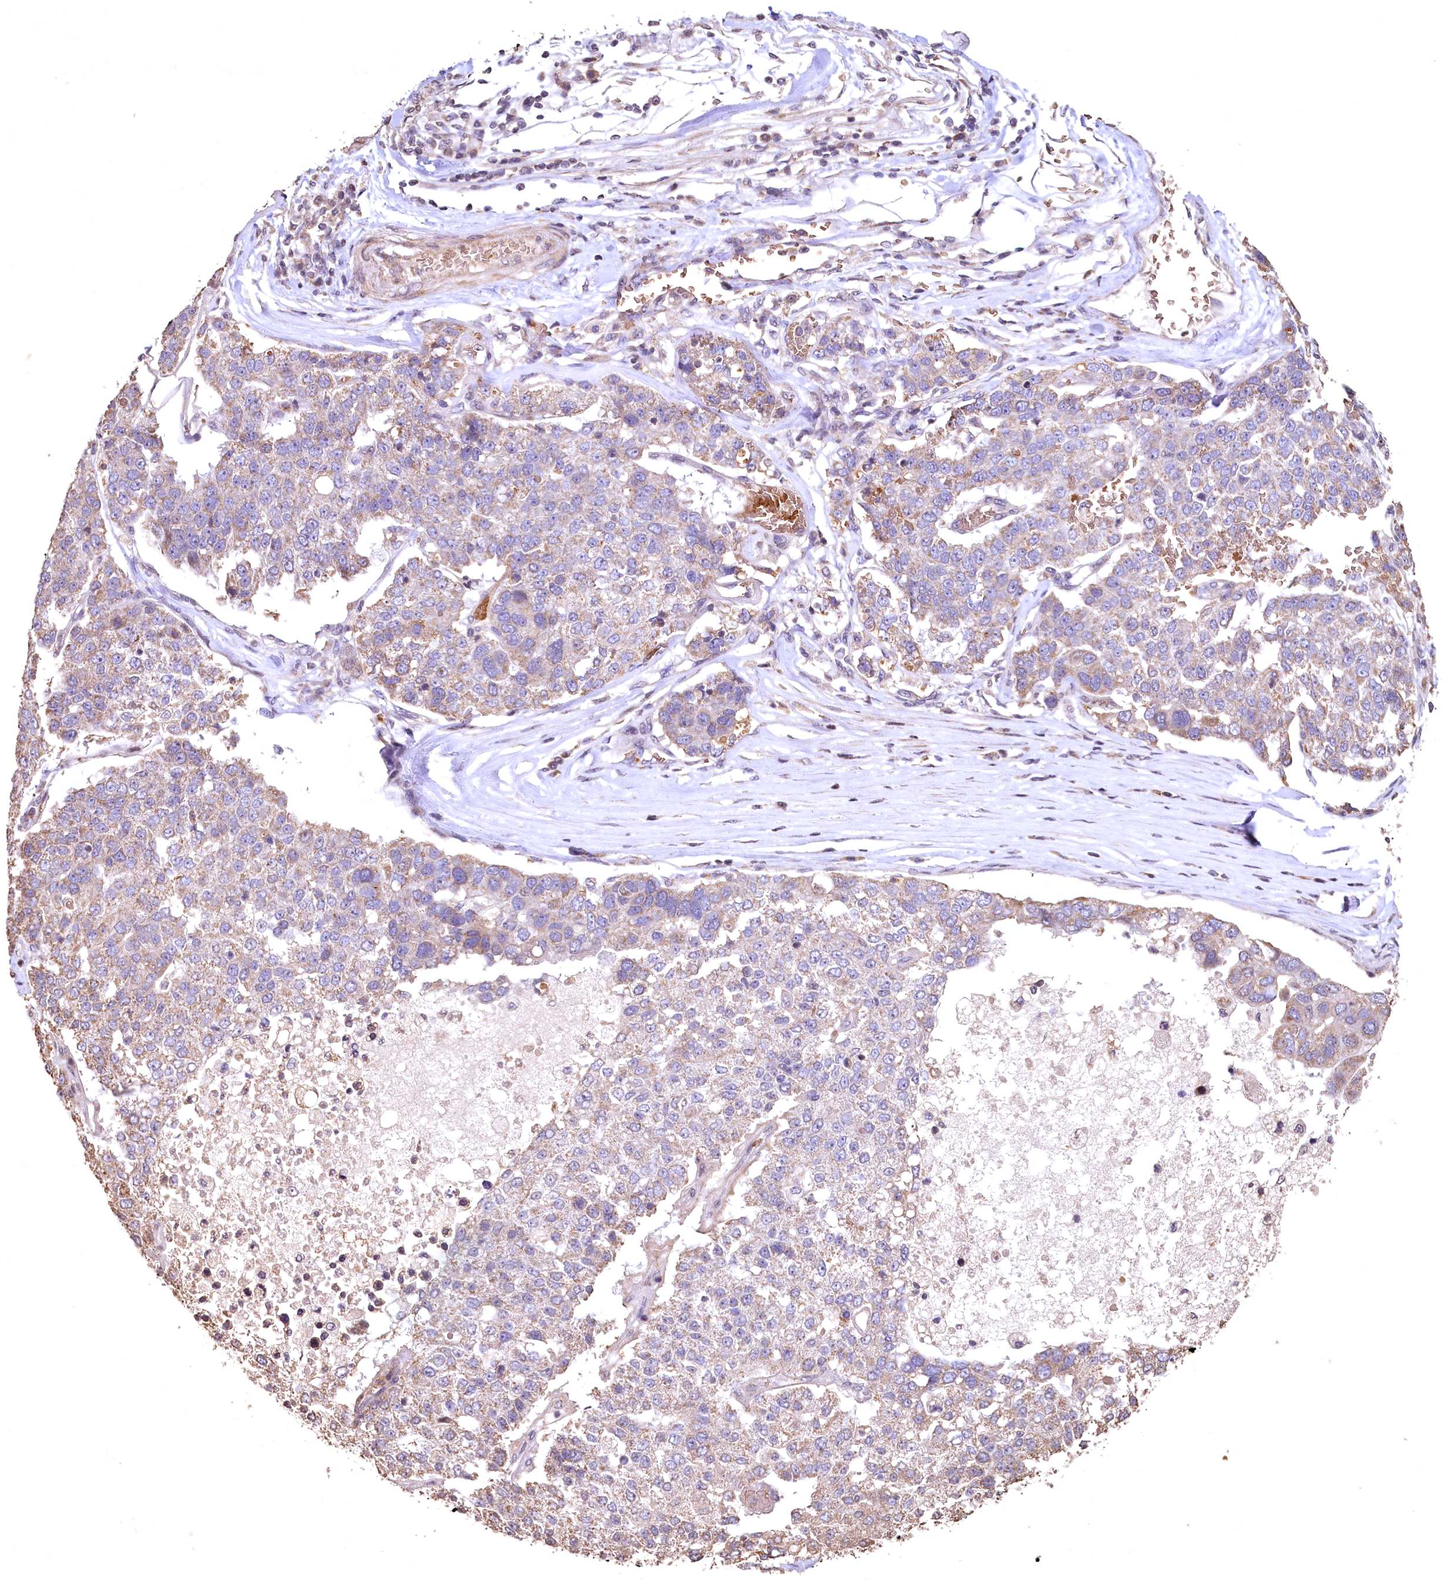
{"staining": {"intensity": "weak", "quantity": "25%-75%", "location": "cytoplasmic/membranous"}, "tissue": "pancreatic cancer", "cell_type": "Tumor cells", "image_type": "cancer", "snomed": [{"axis": "morphology", "description": "Adenocarcinoma, NOS"}, {"axis": "topography", "description": "Pancreas"}], "caption": "IHC photomicrograph of neoplastic tissue: pancreatic adenocarcinoma stained using immunohistochemistry (IHC) exhibits low levels of weak protein expression localized specifically in the cytoplasmic/membranous of tumor cells, appearing as a cytoplasmic/membranous brown color.", "gene": "SPTA1", "patient": {"sex": "female", "age": 61}}